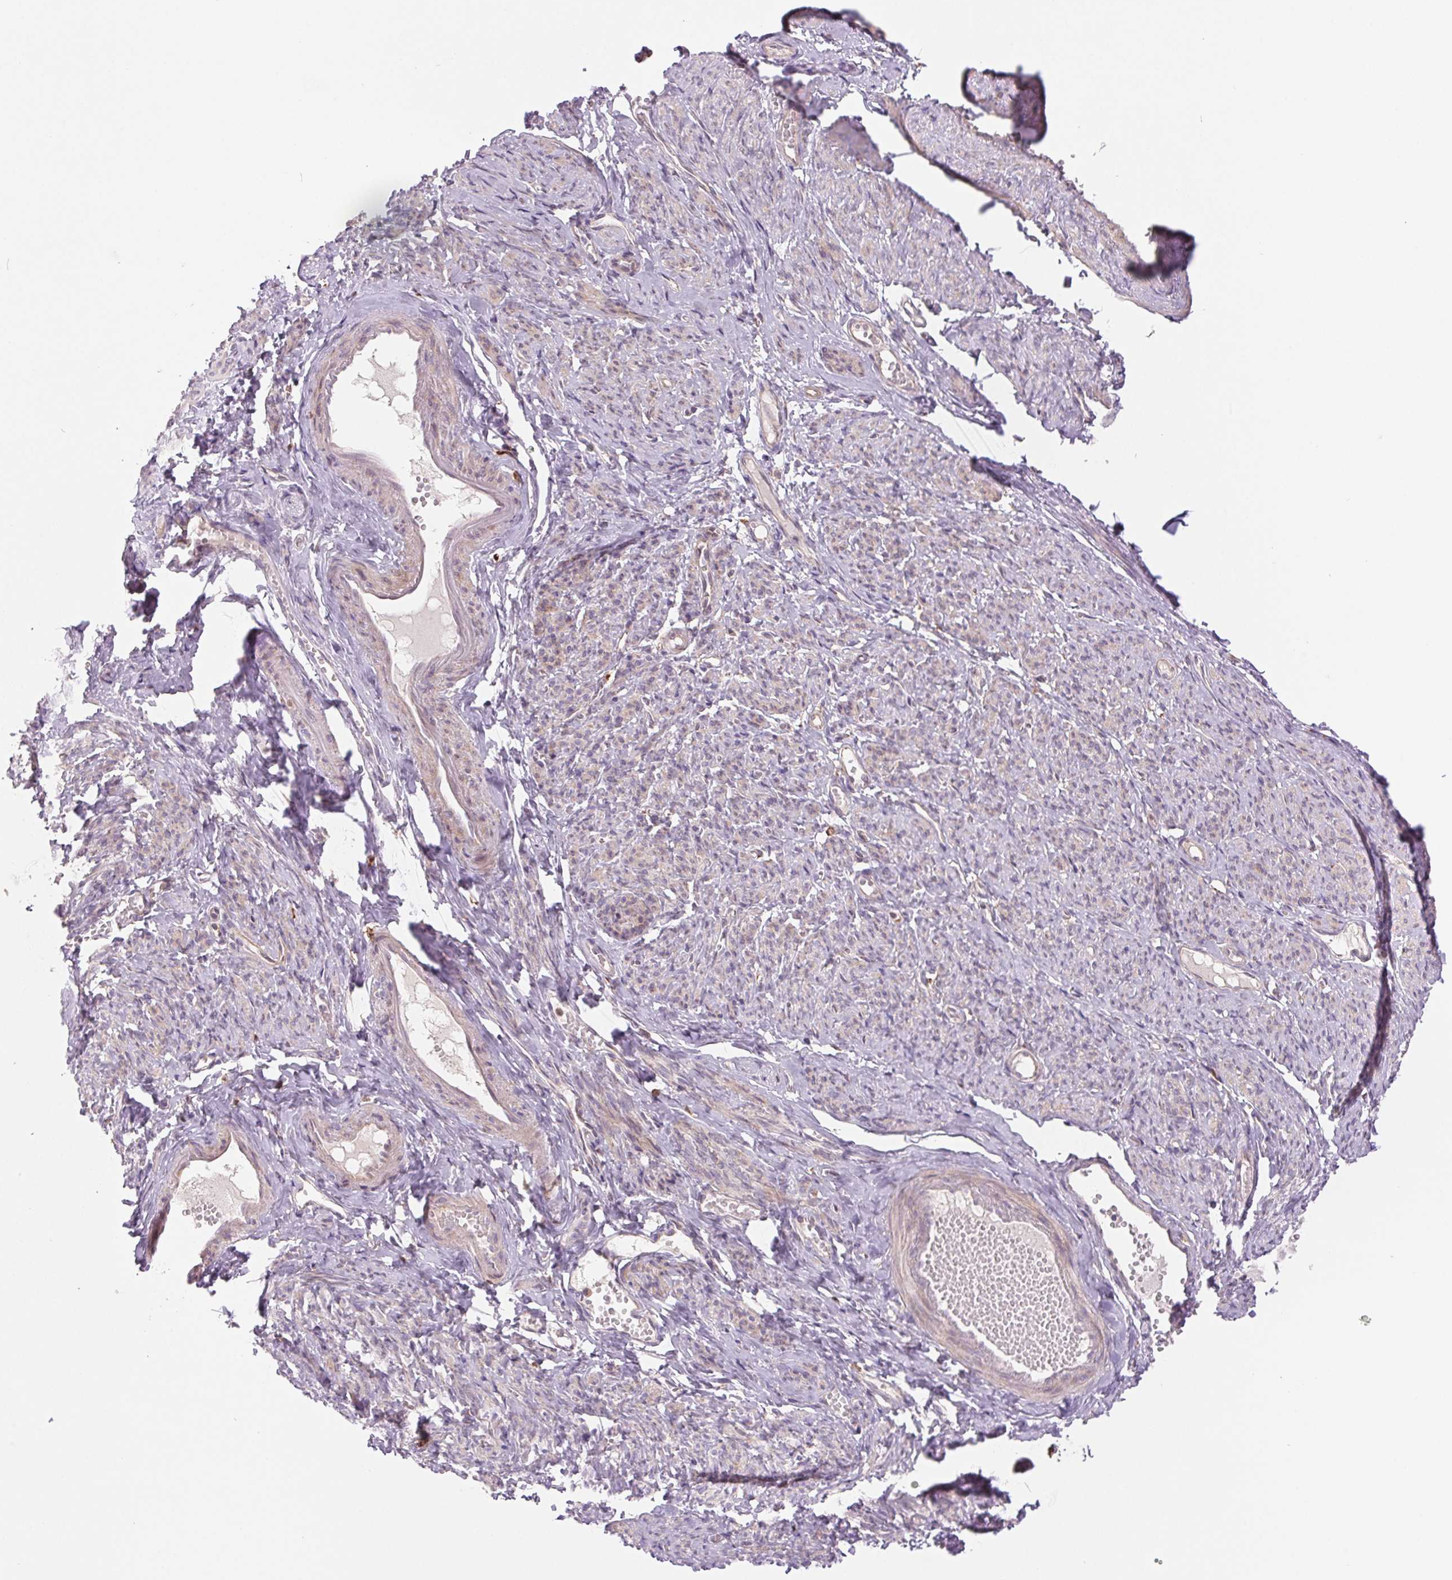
{"staining": {"intensity": "weak", "quantity": "25%-75%", "location": "cytoplasmic/membranous"}, "tissue": "smooth muscle", "cell_type": "Smooth muscle cells", "image_type": "normal", "snomed": [{"axis": "morphology", "description": "Normal tissue, NOS"}, {"axis": "topography", "description": "Smooth muscle"}], "caption": "Immunohistochemistry (IHC) image of benign smooth muscle: smooth muscle stained using IHC shows low levels of weak protein expression localized specifically in the cytoplasmic/membranous of smooth muscle cells, appearing as a cytoplasmic/membranous brown color.", "gene": "METTL17", "patient": {"sex": "female", "age": 65}}